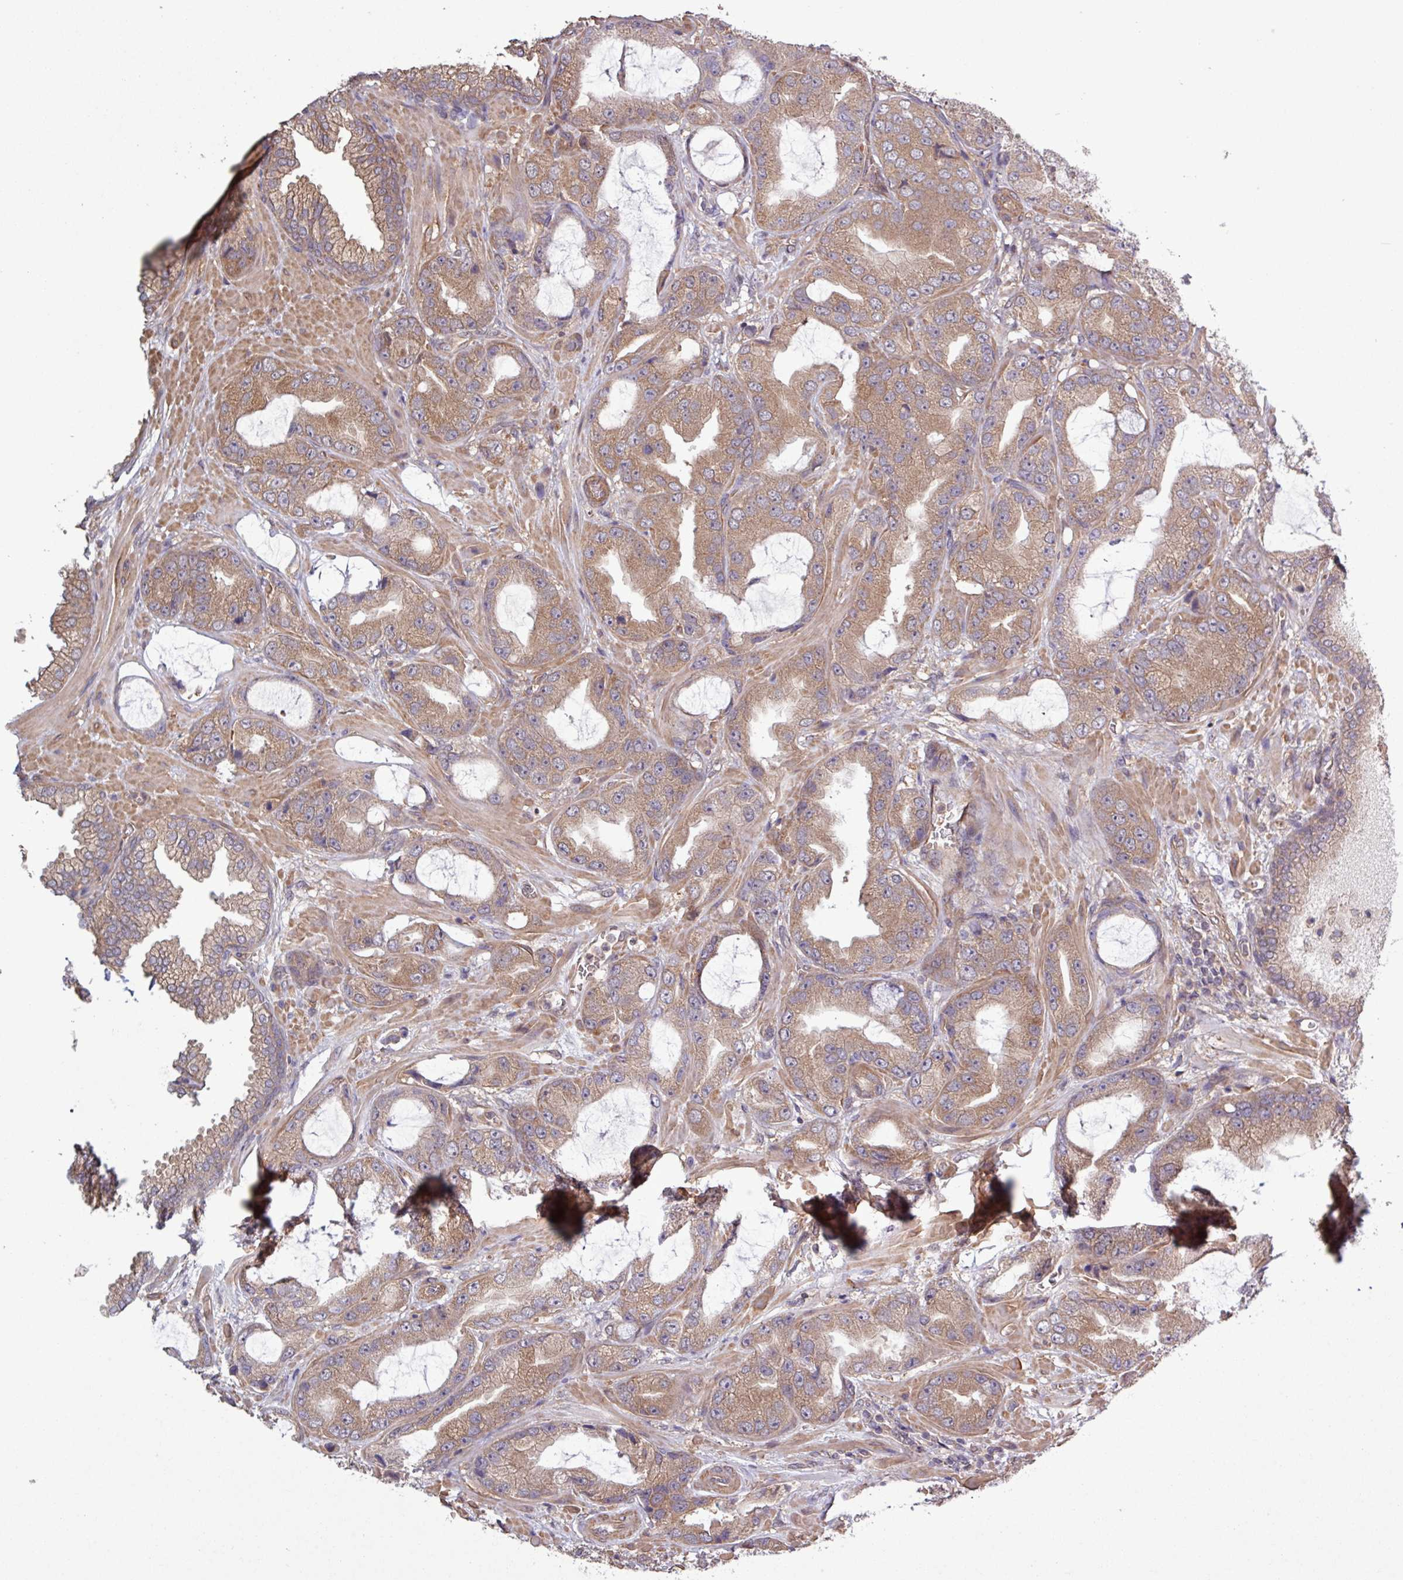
{"staining": {"intensity": "moderate", "quantity": ">75%", "location": "cytoplasmic/membranous"}, "tissue": "prostate cancer", "cell_type": "Tumor cells", "image_type": "cancer", "snomed": [{"axis": "morphology", "description": "Adenocarcinoma, High grade"}, {"axis": "topography", "description": "Prostate"}], "caption": "Human prostate cancer stained for a protein (brown) shows moderate cytoplasmic/membranous positive staining in approximately >75% of tumor cells.", "gene": "TRABD2A", "patient": {"sex": "male", "age": 68}}